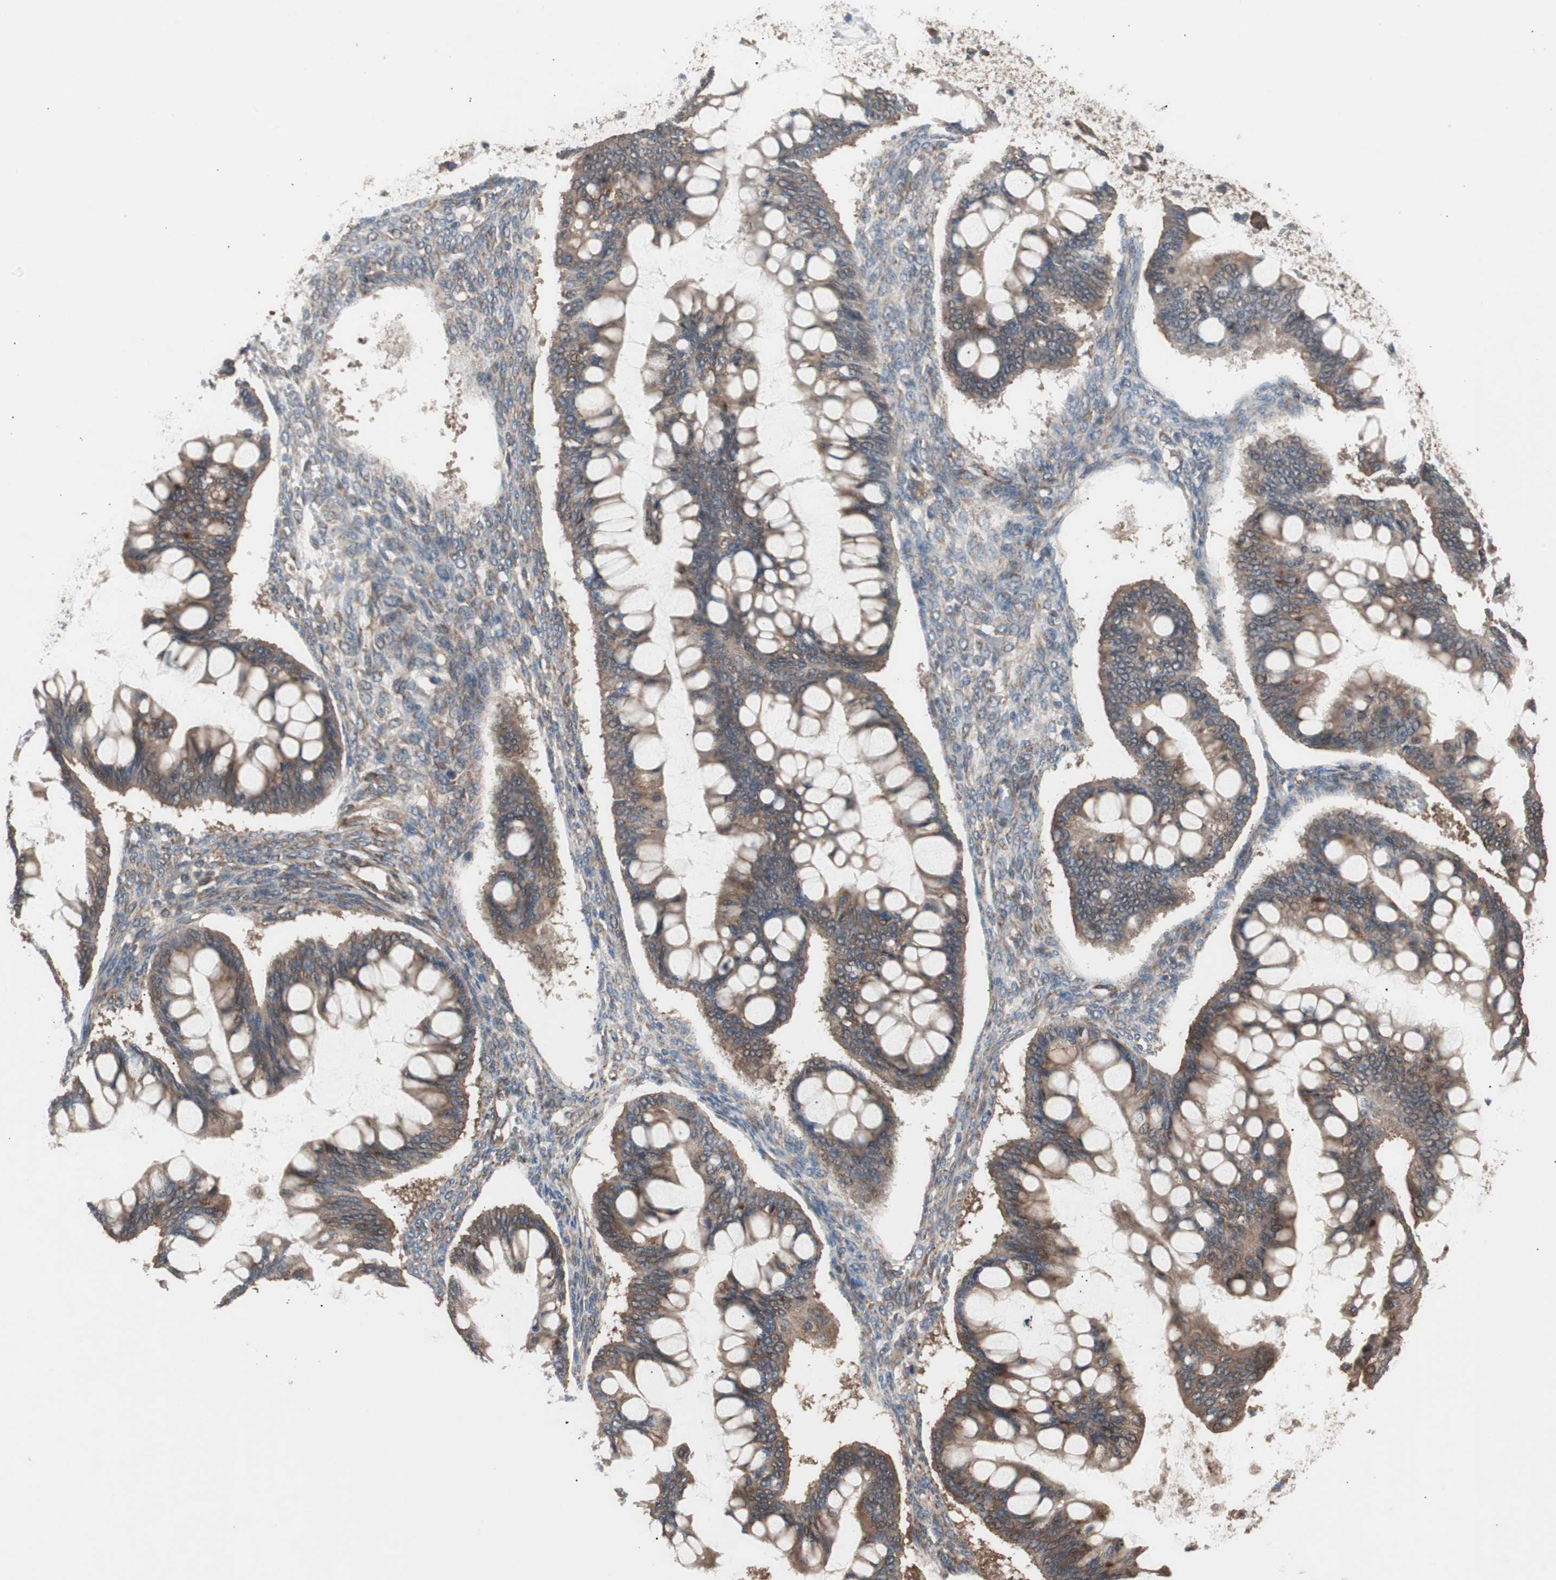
{"staining": {"intensity": "weak", "quantity": ">75%", "location": "cytoplasmic/membranous"}, "tissue": "ovarian cancer", "cell_type": "Tumor cells", "image_type": "cancer", "snomed": [{"axis": "morphology", "description": "Cystadenocarcinoma, mucinous, NOS"}, {"axis": "topography", "description": "Ovary"}], "caption": "Human ovarian cancer (mucinous cystadenocarcinoma) stained for a protein (brown) demonstrates weak cytoplasmic/membranous positive staining in about >75% of tumor cells.", "gene": "LZTS1", "patient": {"sex": "female", "age": 73}}